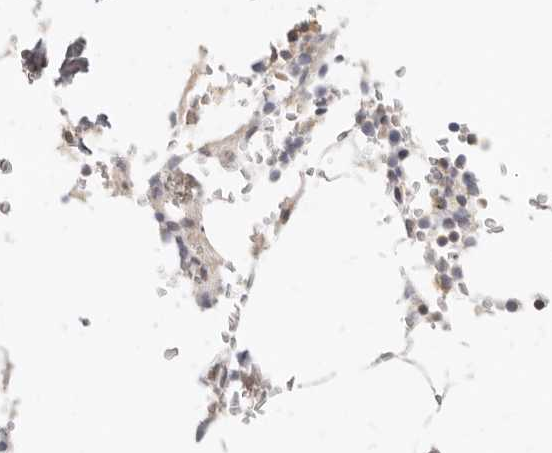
{"staining": {"intensity": "weak", "quantity": "<25%", "location": "cytoplasmic/membranous"}, "tissue": "bone marrow", "cell_type": "Hematopoietic cells", "image_type": "normal", "snomed": [{"axis": "morphology", "description": "Normal tissue, NOS"}, {"axis": "topography", "description": "Bone marrow"}], "caption": "The histopathology image displays no significant expression in hematopoietic cells of bone marrow. (Immunohistochemistry, brightfield microscopy, high magnification).", "gene": "LTB4R2", "patient": {"sex": "male", "age": 70}}